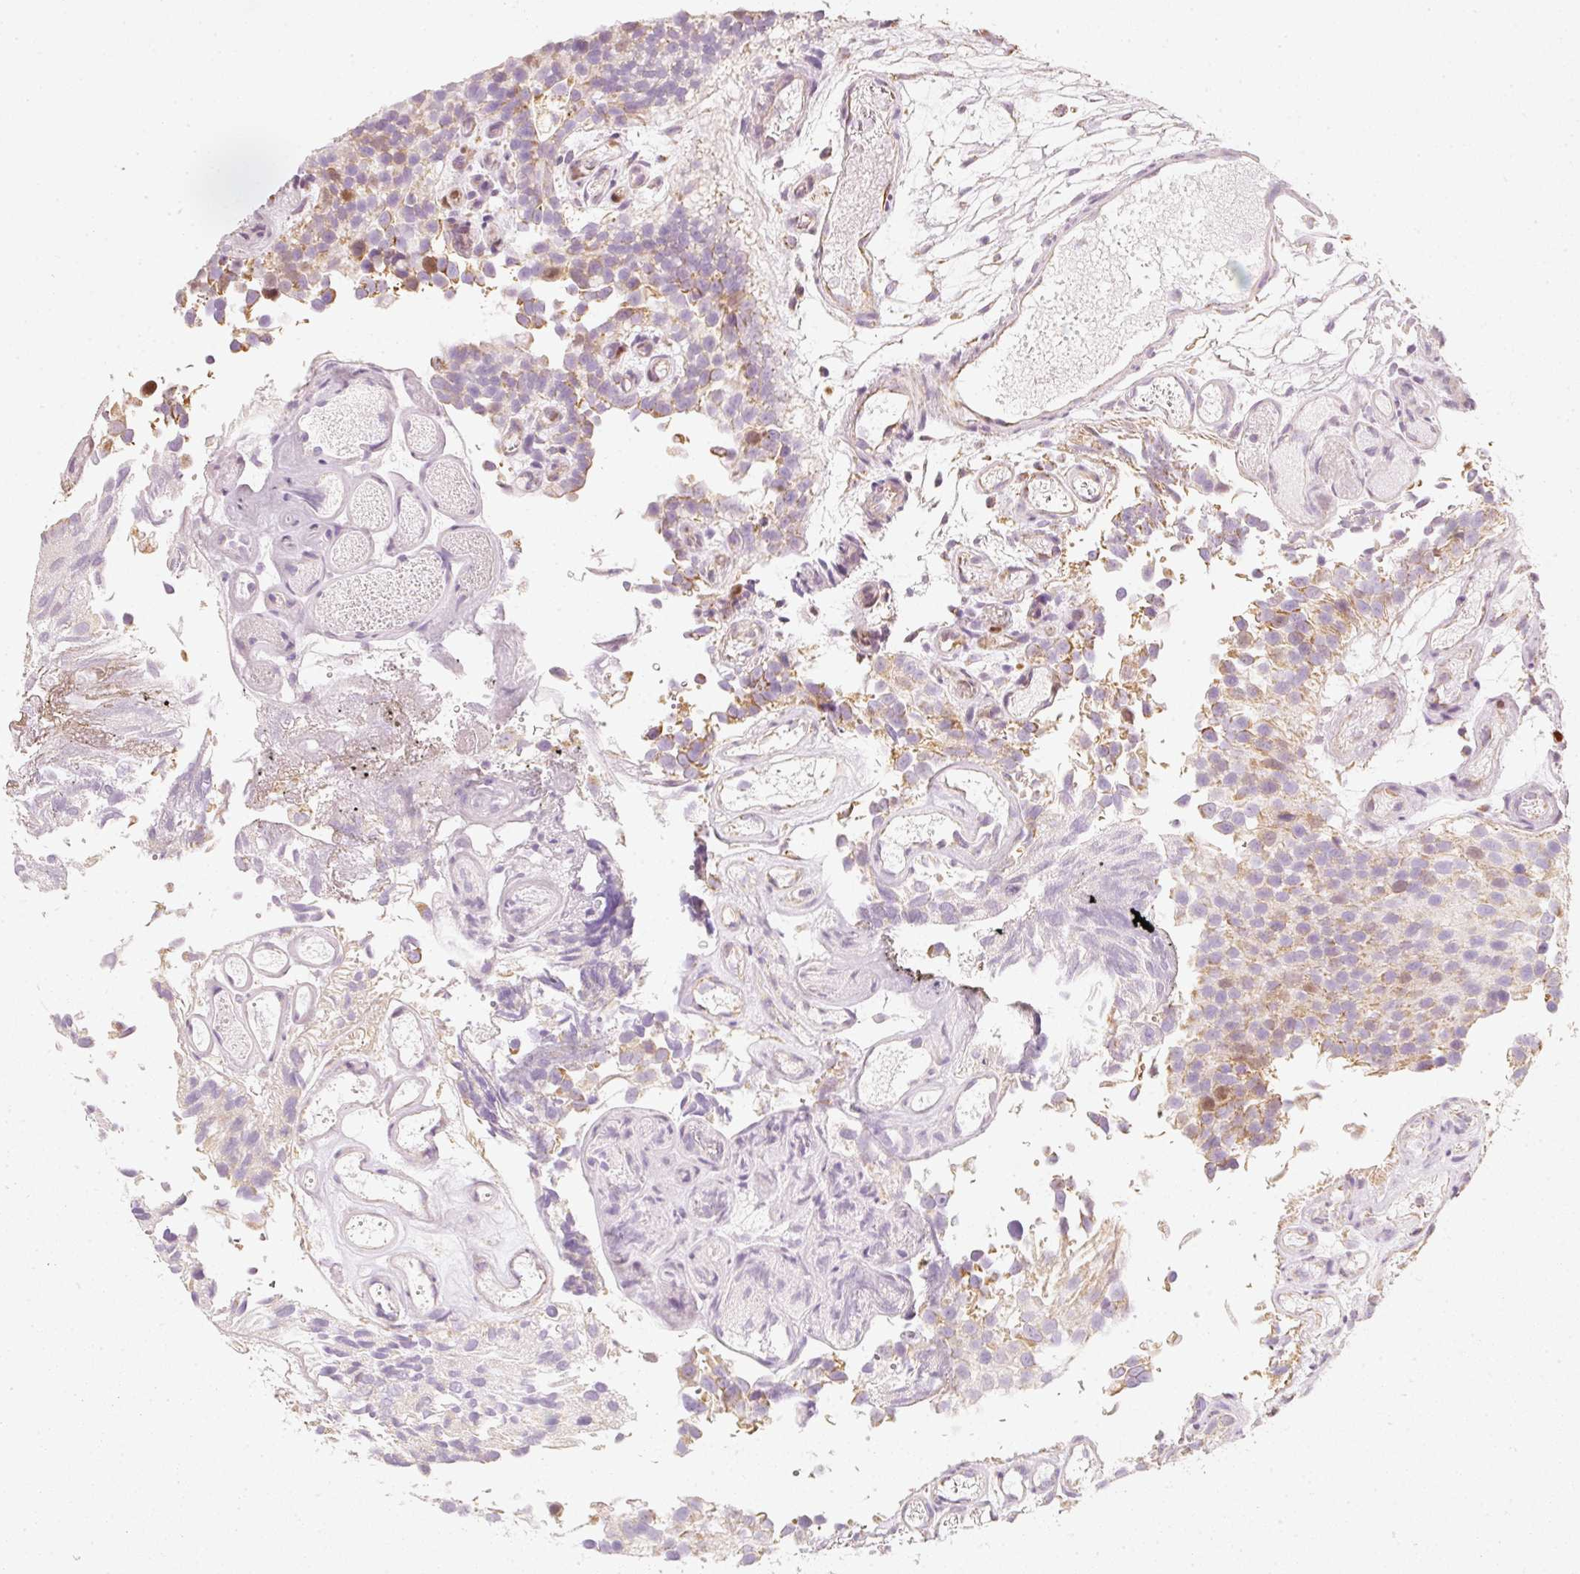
{"staining": {"intensity": "moderate", "quantity": "25%-75%", "location": "cytoplasmic/membranous,nuclear"}, "tissue": "urothelial cancer", "cell_type": "Tumor cells", "image_type": "cancer", "snomed": [{"axis": "morphology", "description": "Urothelial carcinoma, NOS"}, {"axis": "topography", "description": "Urinary bladder"}], "caption": "Transitional cell carcinoma stained with a protein marker exhibits moderate staining in tumor cells.", "gene": "DUT", "patient": {"sex": "male", "age": 87}}